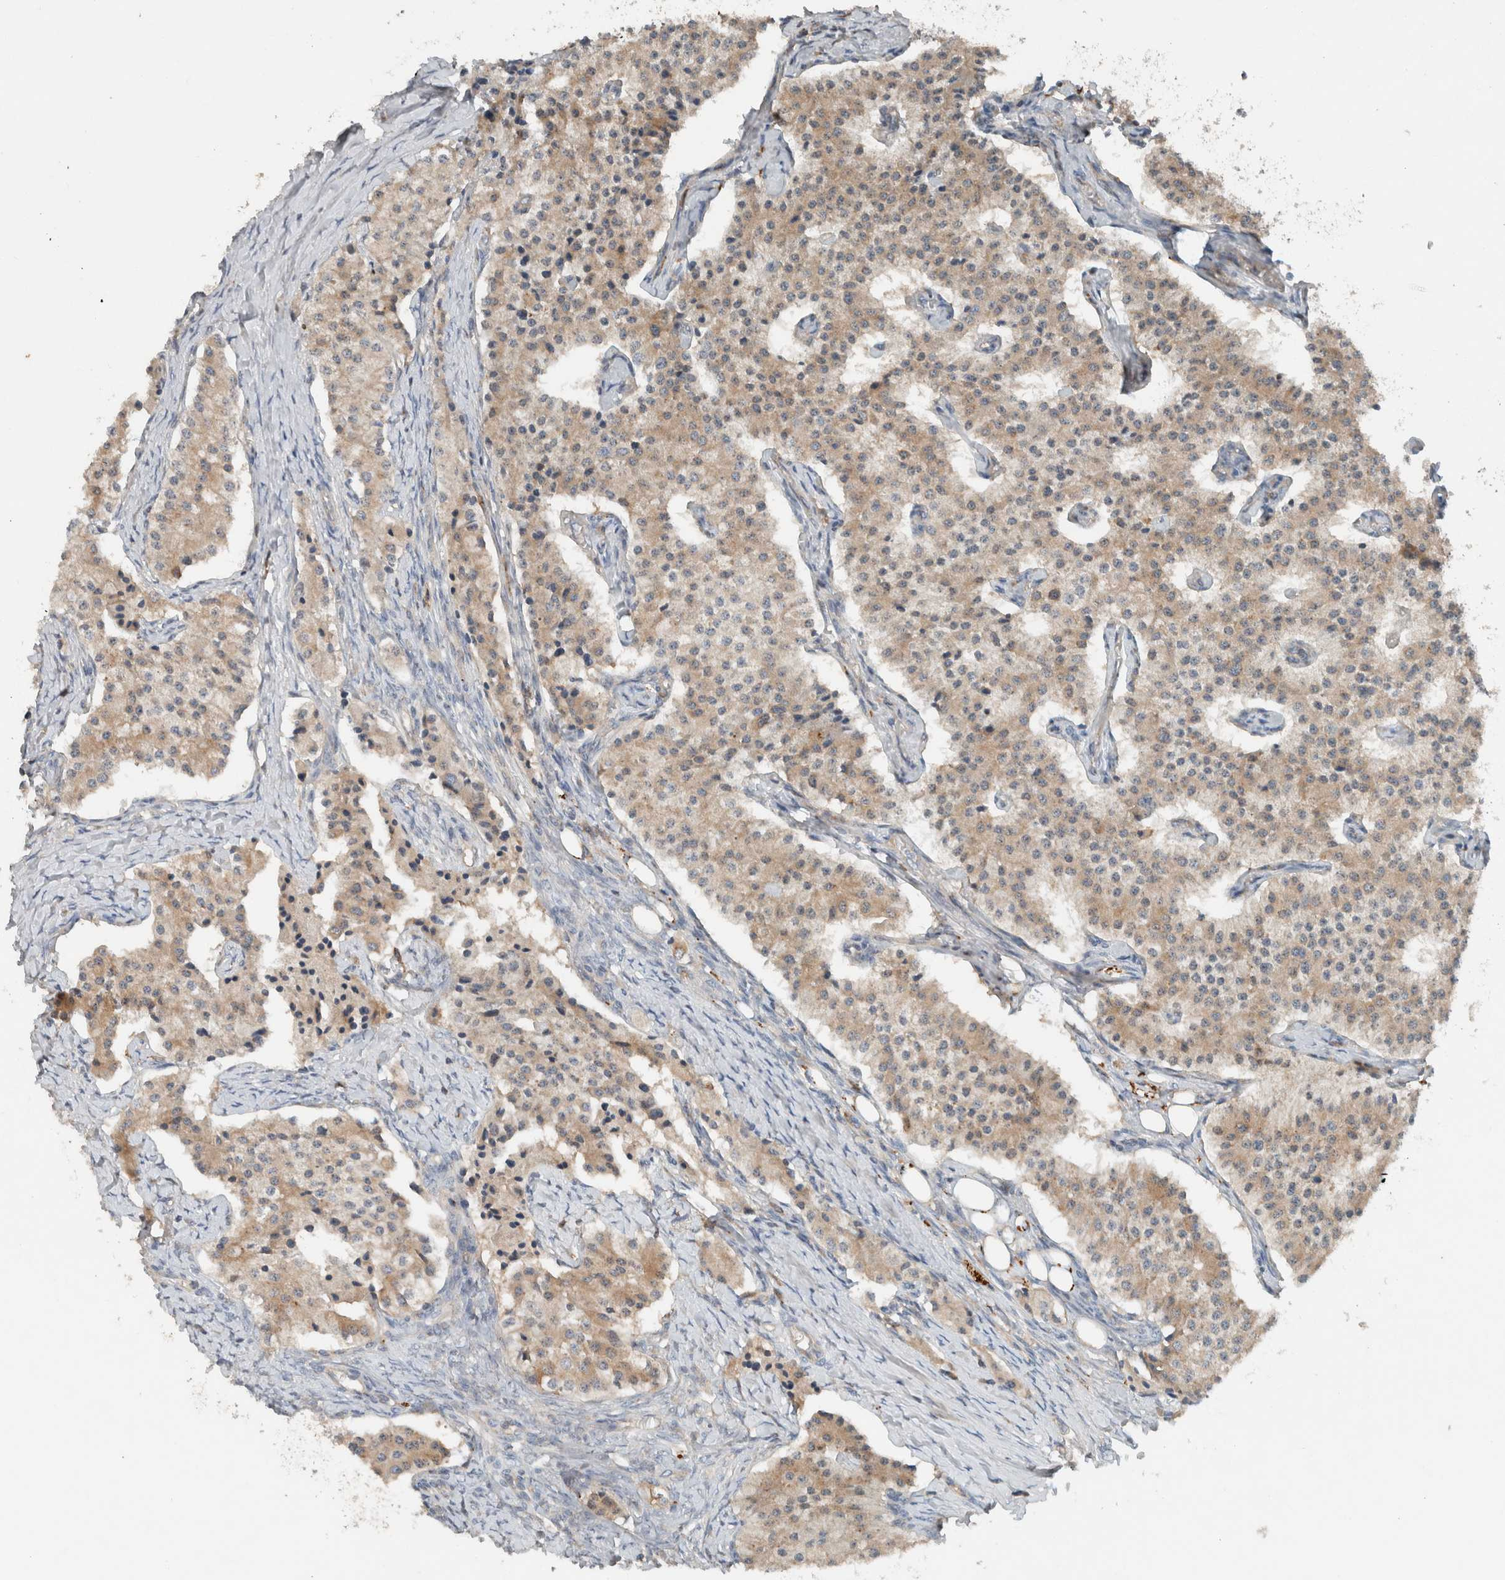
{"staining": {"intensity": "weak", "quantity": ">75%", "location": "cytoplasmic/membranous"}, "tissue": "carcinoid", "cell_type": "Tumor cells", "image_type": "cancer", "snomed": [{"axis": "morphology", "description": "Carcinoid, malignant, NOS"}, {"axis": "topography", "description": "Colon"}], "caption": "Human carcinoid stained with a protein marker reveals weak staining in tumor cells.", "gene": "UGCG", "patient": {"sex": "female", "age": 52}}